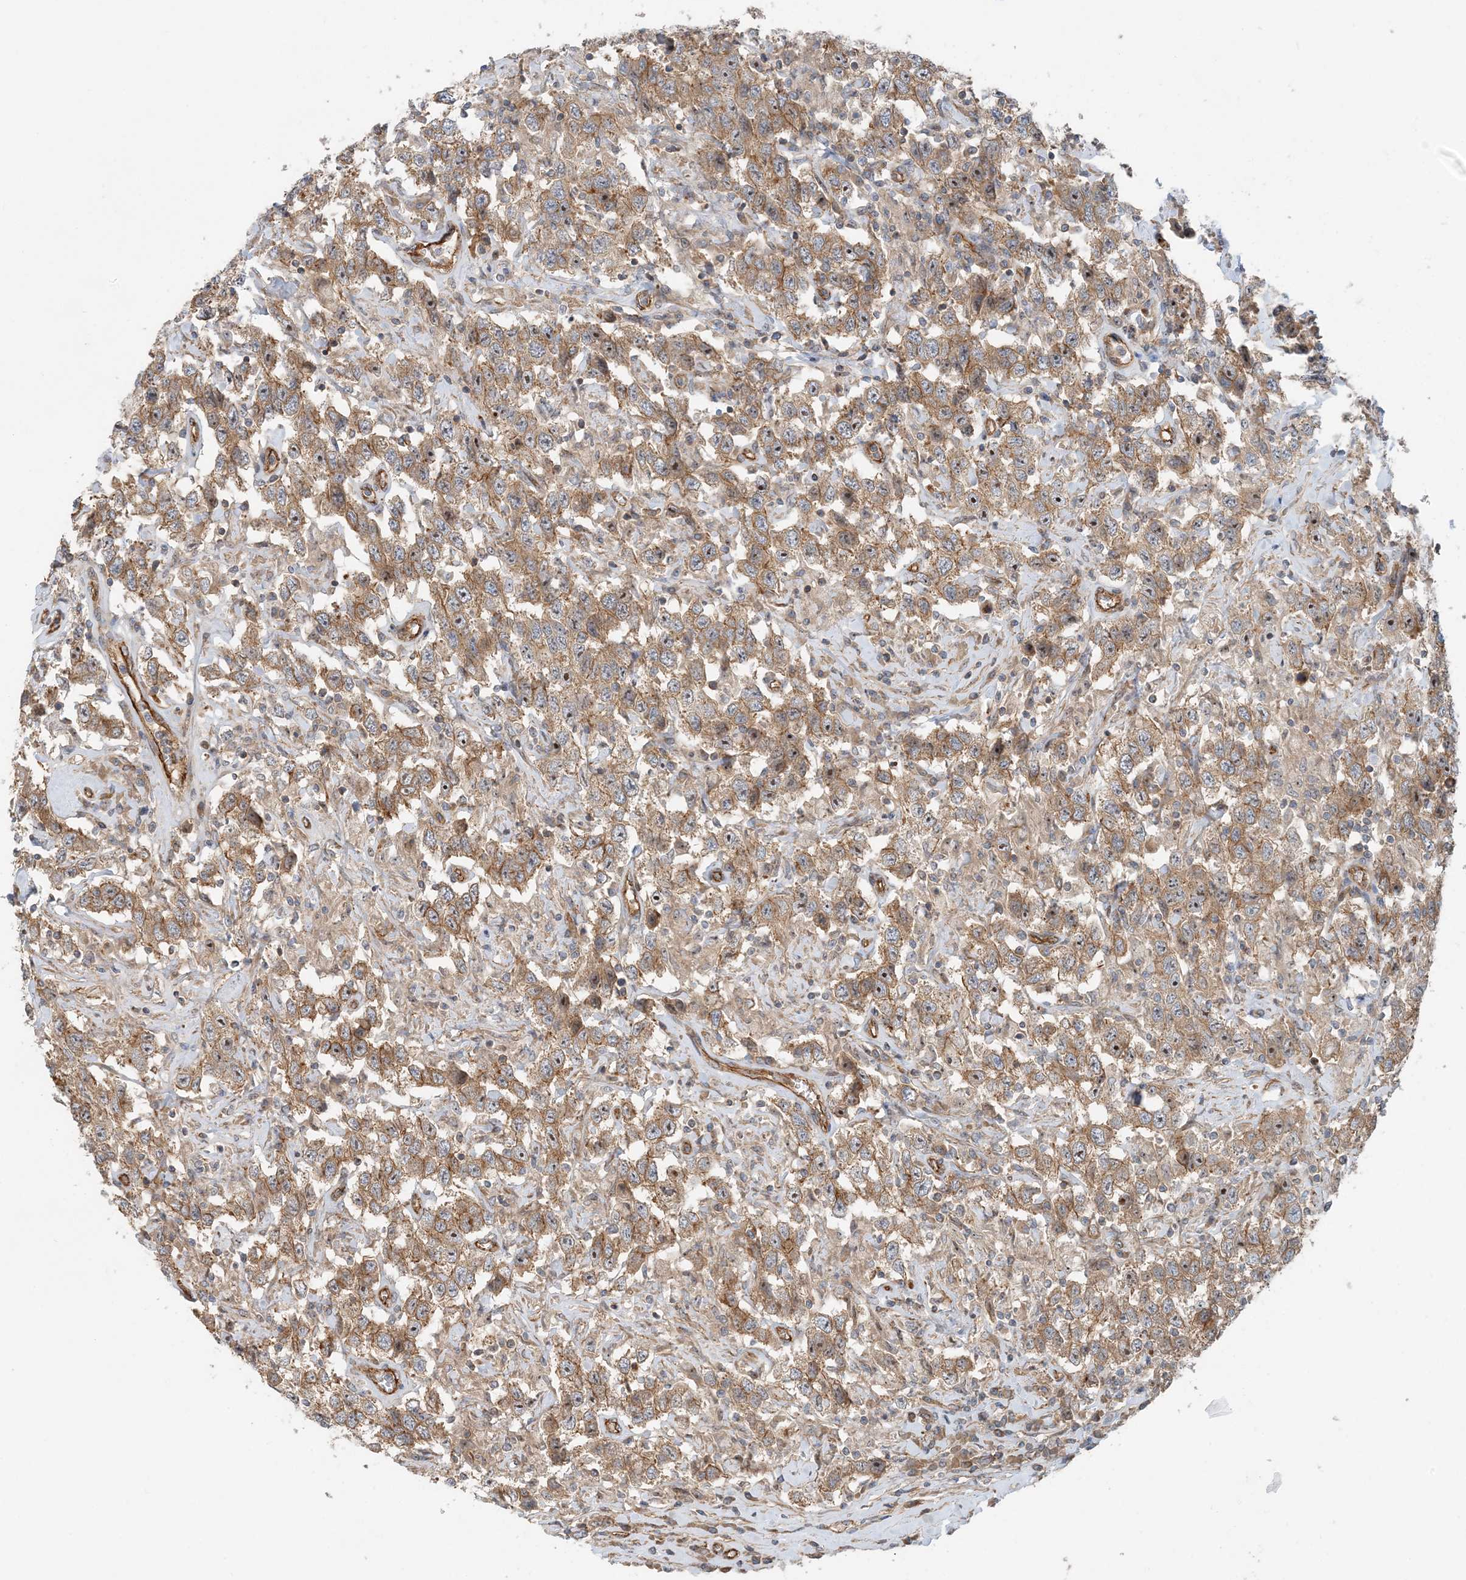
{"staining": {"intensity": "moderate", "quantity": ">75%", "location": "cytoplasmic/membranous,nuclear"}, "tissue": "testis cancer", "cell_type": "Tumor cells", "image_type": "cancer", "snomed": [{"axis": "morphology", "description": "Seminoma, NOS"}, {"axis": "topography", "description": "Testis"}], "caption": "Testis cancer (seminoma) stained with a protein marker exhibits moderate staining in tumor cells.", "gene": "MYL5", "patient": {"sex": "male", "age": 41}}